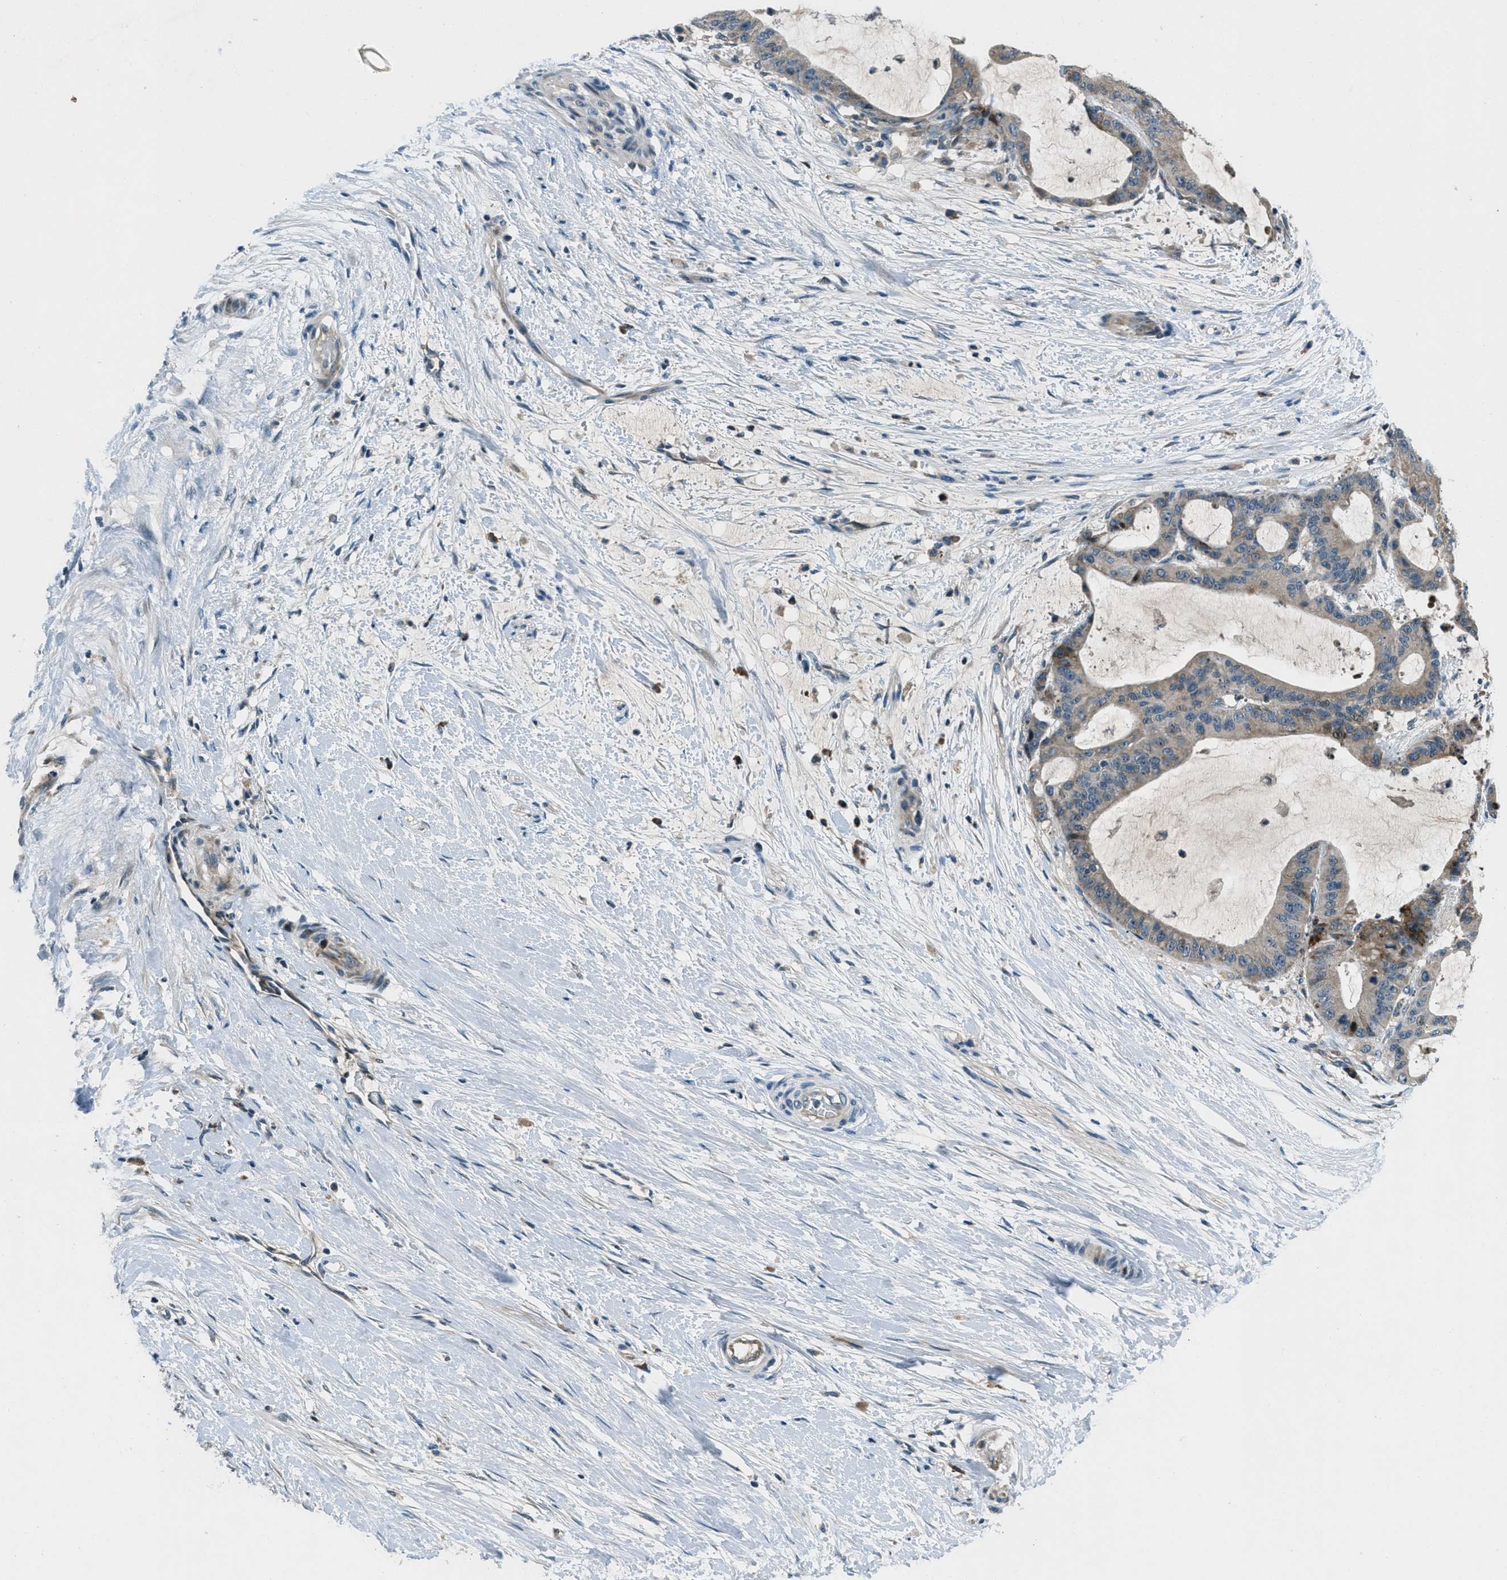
{"staining": {"intensity": "moderate", "quantity": ">75%", "location": "cytoplasmic/membranous,nuclear"}, "tissue": "liver cancer", "cell_type": "Tumor cells", "image_type": "cancer", "snomed": [{"axis": "morphology", "description": "Cholangiocarcinoma"}, {"axis": "topography", "description": "Liver"}], "caption": "Liver cholangiocarcinoma was stained to show a protein in brown. There is medium levels of moderate cytoplasmic/membranous and nuclear expression in about >75% of tumor cells.", "gene": "CLEC2D", "patient": {"sex": "female", "age": 73}}